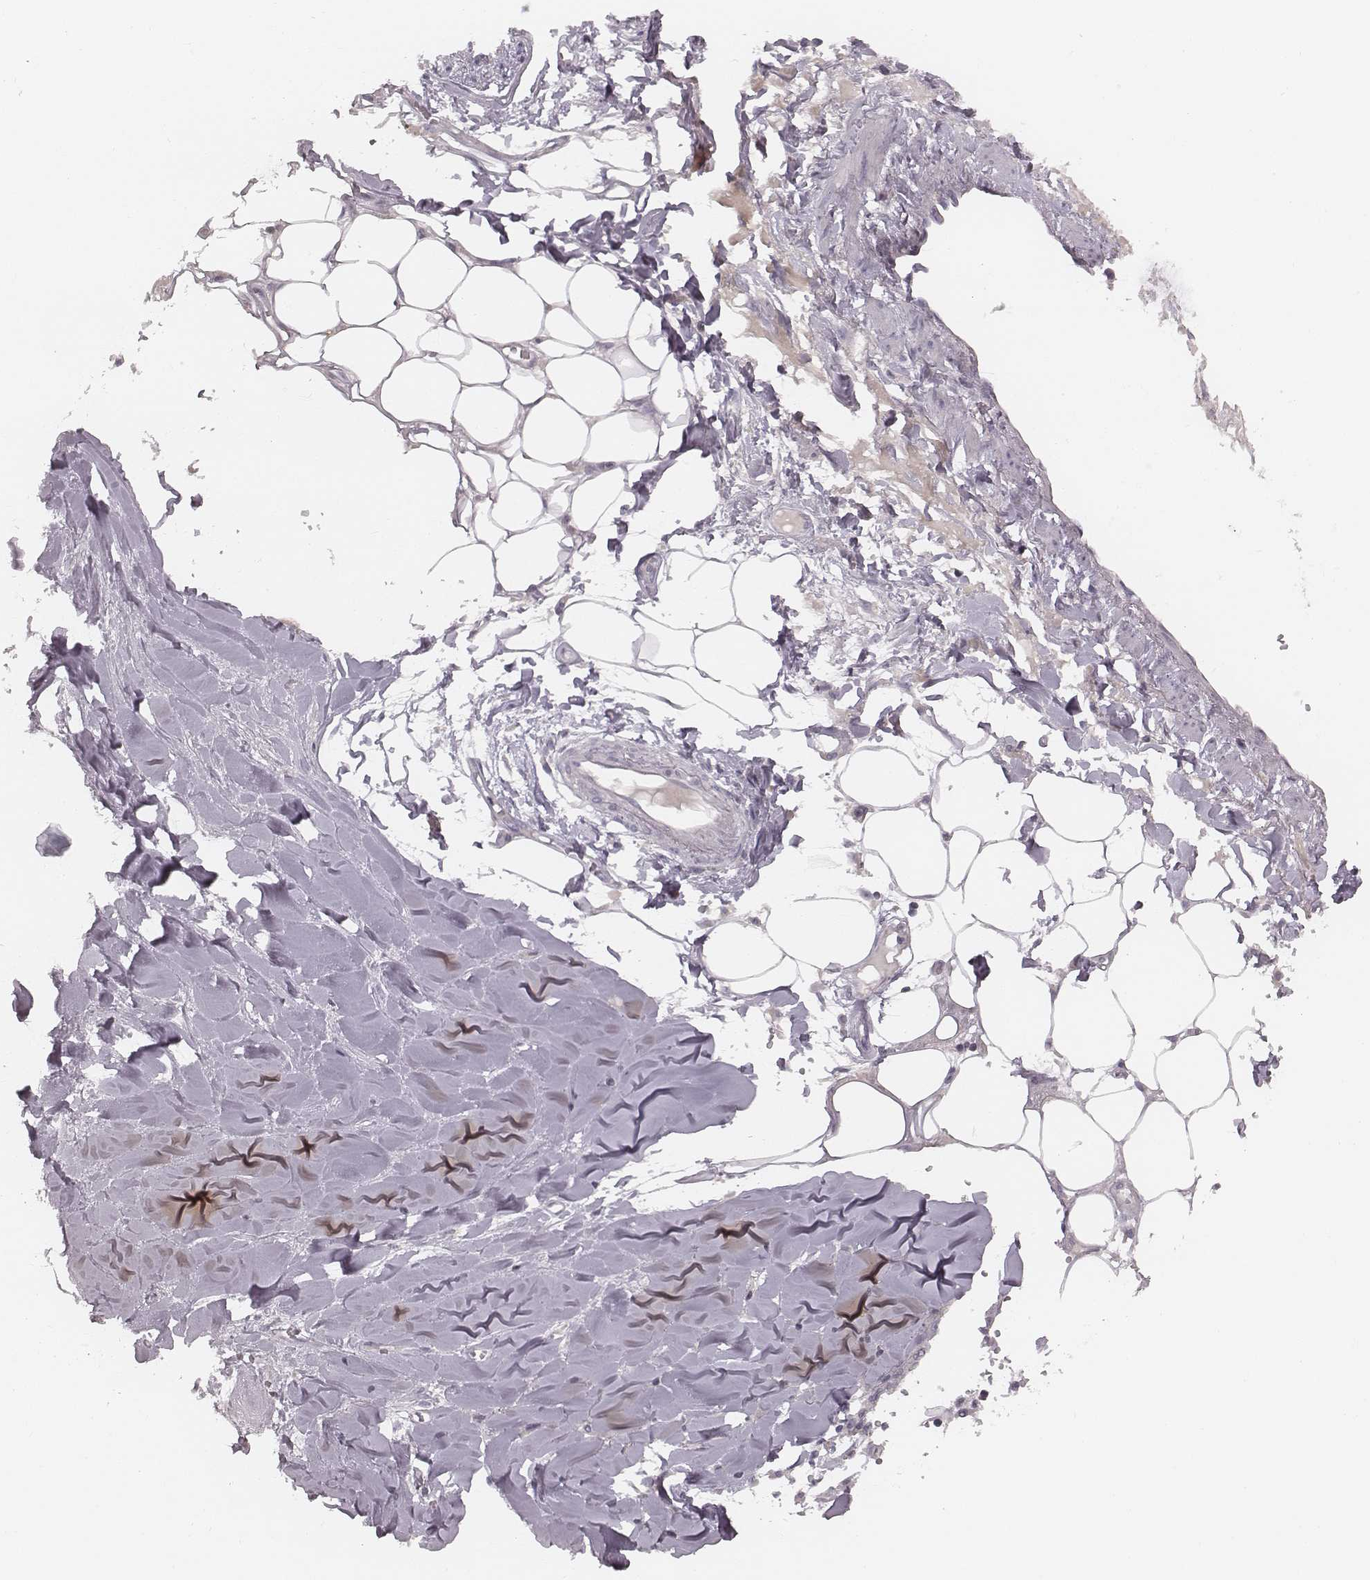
{"staining": {"intensity": "negative", "quantity": "none", "location": "none"}, "tissue": "adipose tissue", "cell_type": "Adipocytes", "image_type": "normal", "snomed": [{"axis": "morphology", "description": "Normal tissue, NOS"}, {"axis": "morphology", "description": "Squamous cell carcinoma, NOS"}, {"axis": "topography", "description": "Cartilage tissue"}, {"axis": "topography", "description": "Bronchus"}, {"axis": "topography", "description": "Lung"}], "caption": "A photomicrograph of adipose tissue stained for a protein displays no brown staining in adipocytes.", "gene": "S100Z", "patient": {"sex": "male", "age": 66}}